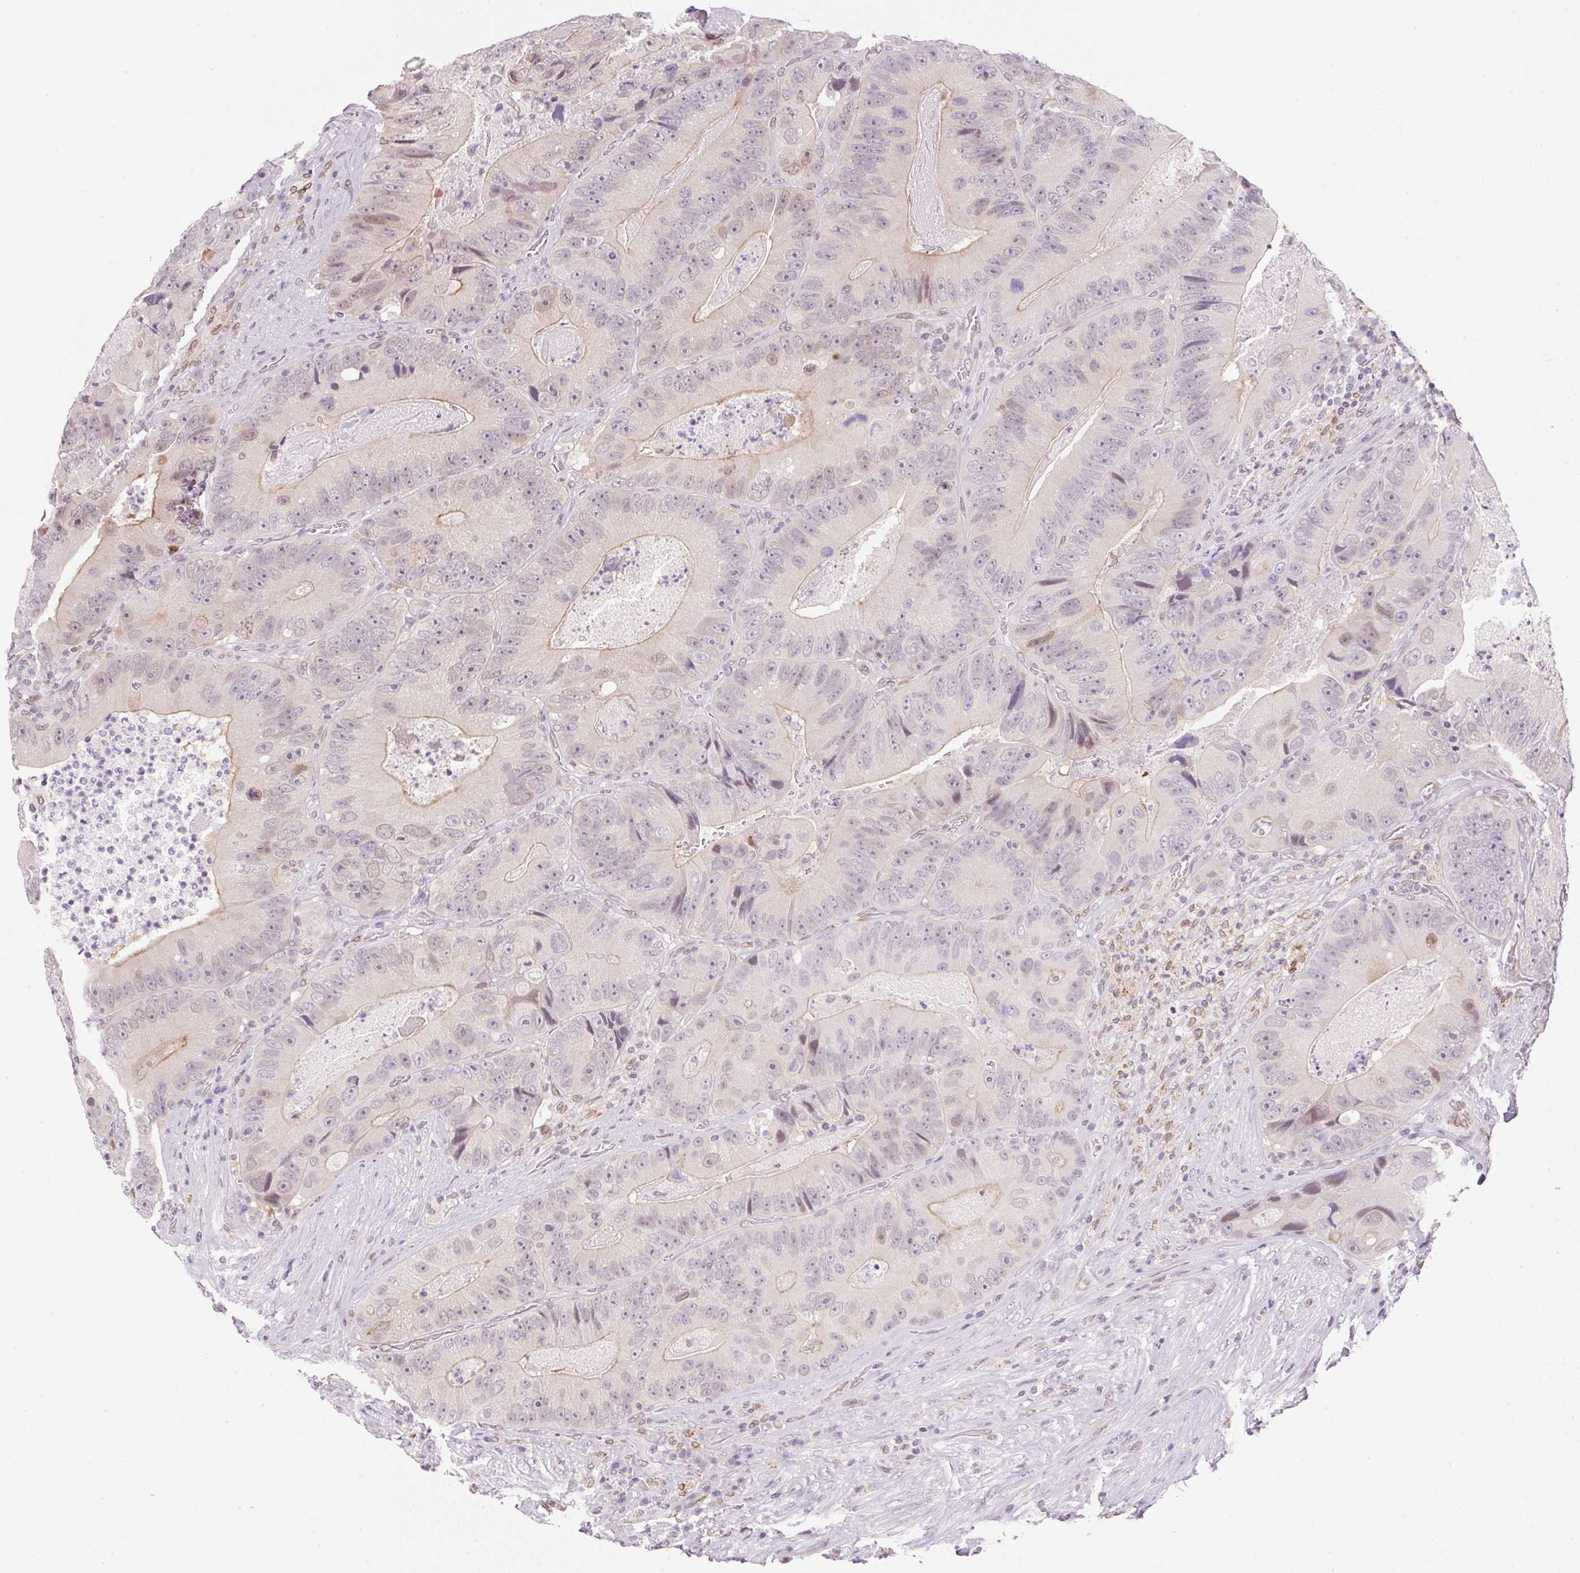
{"staining": {"intensity": "weak", "quantity": "<25%", "location": "cytoplasmic/membranous,nuclear"}, "tissue": "colorectal cancer", "cell_type": "Tumor cells", "image_type": "cancer", "snomed": [{"axis": "morphology", "description": "Adenocarcinoma, NOS"}, {"axis": "topography", "description": "Colon"}], "caption": "Adenocarcinoma (colorectal) stained for a protein using immunohistochemistry shows no staining tumor cells.", "gene": "SYNE3", "patient": {"sex": "female", "age": 86}}